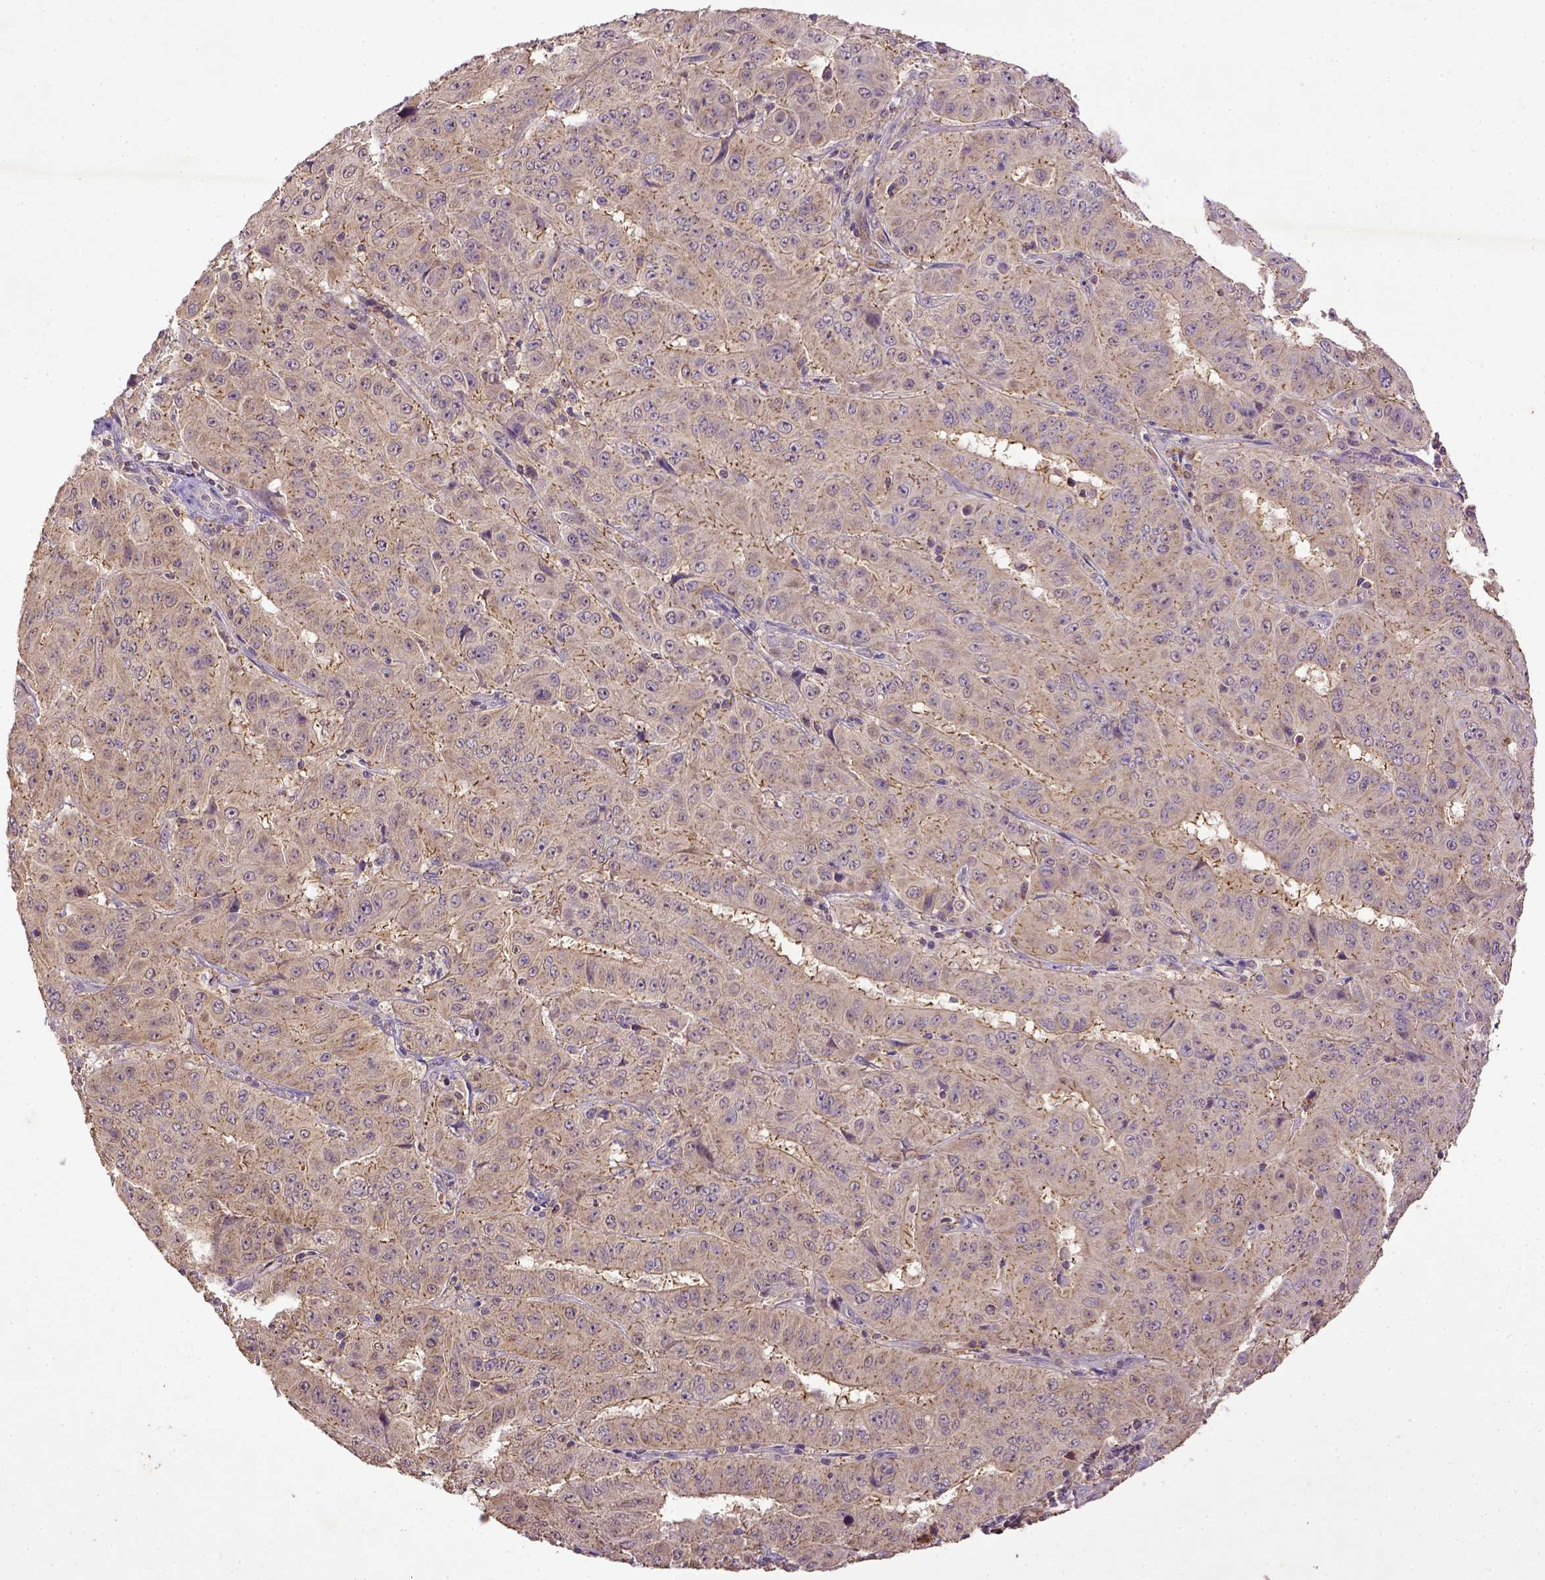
{"staining": {"intensity": "weak", "quantity": ">75%", "location": "cytoplasmic/membranous"}, "tissue": "pancreatic cancer", "cell_type": "Tumor cells", "image_type": "cancer", "snomed": [{"axis": "morphology", "description": "Adenocarcinoma, NOS"}, {"axis": "topography", "description": "Pancreas"}], "caption": "Immunohistochemical staining of human pancreatic cancer (adenocarcinoma) demonstrates low levels of weak cytoplasmic/membranous staining in about >75% of tumor cells.", "gene": "MT-CO1", "patient": {"sex": "male", "age": 63}}